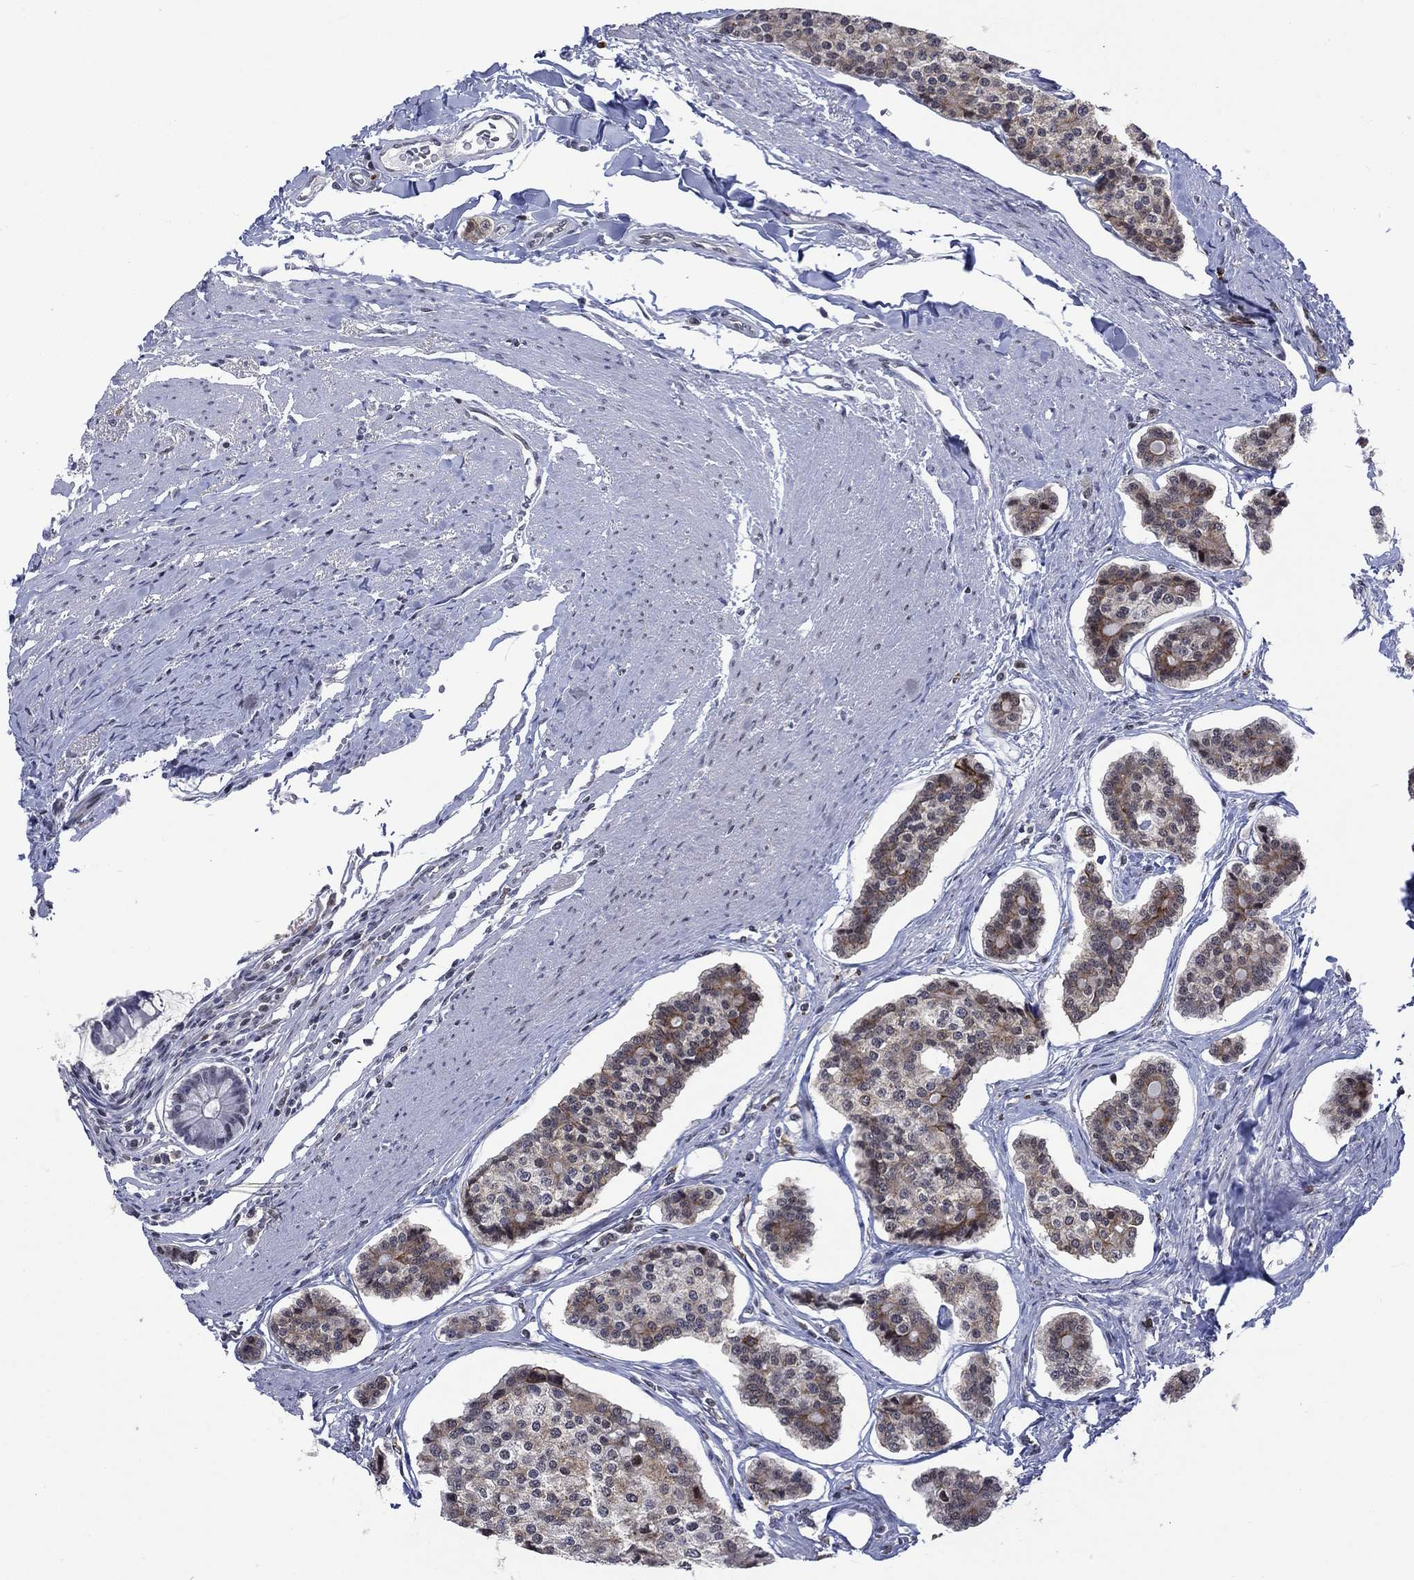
{"staining": {"intensity": "moderate", "quantity": ">75%", "location": "cytoplasmic/membranous"}, "tissue": "carcinoid", "cell_type": "Tumor cells", "image_type": "cancer", "snomed": [{"axis": "morphology", "description": "Carcinoid, malignant, NOS"}, {"axis": "topography", "description": "Small intestine"}], "caption": "About >75% of tumor cells in carcinoid (malignant) demonstrate moderate cytoplasmic/membranous protein positivity as visualized by brown immunohistochemical staining.", "gene": "HCFC1", "patient": {"sex": "female", "age": 65}}